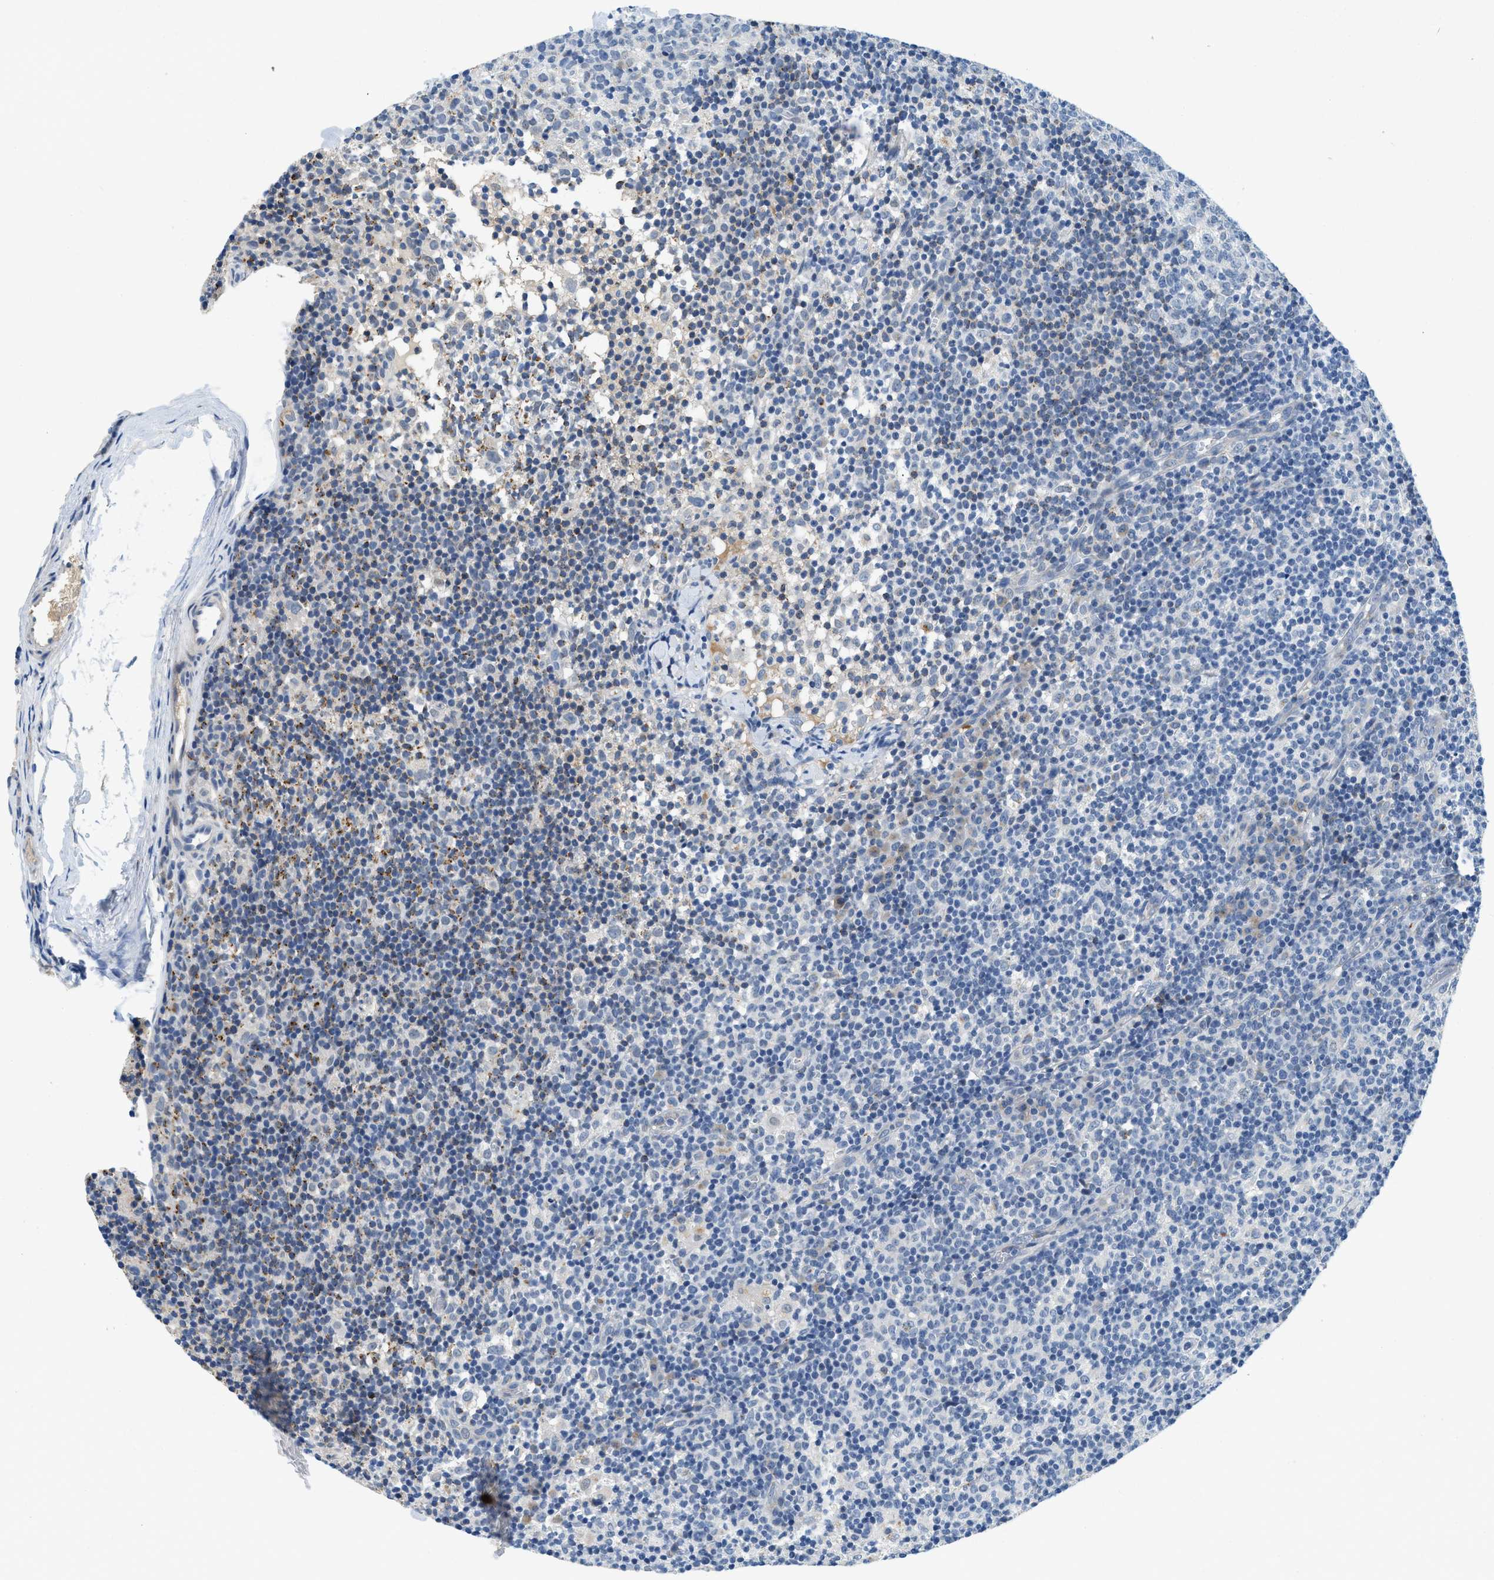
{"staining": {"intensity": "negative", "quantity": "none", "location": "none"}, "tissue": "lymph node", "cell_type": "Germinal center cells", "image_type": "normal", "snomed": [{"axis": "morphology", "description": "Normal tissue, NOS"}, {"axis": "morphology", "description": "Inflammation, NOS"}, {"axis": "topography", "description": "Lymph node"}], "caption": "High power microscopy image of an IHC histopathology image of unremarkable lymph node, revealing no significant expression in germinal center cells.", "gene": "TSPAN3", "patient": {"sex": "male", "age": 55}}